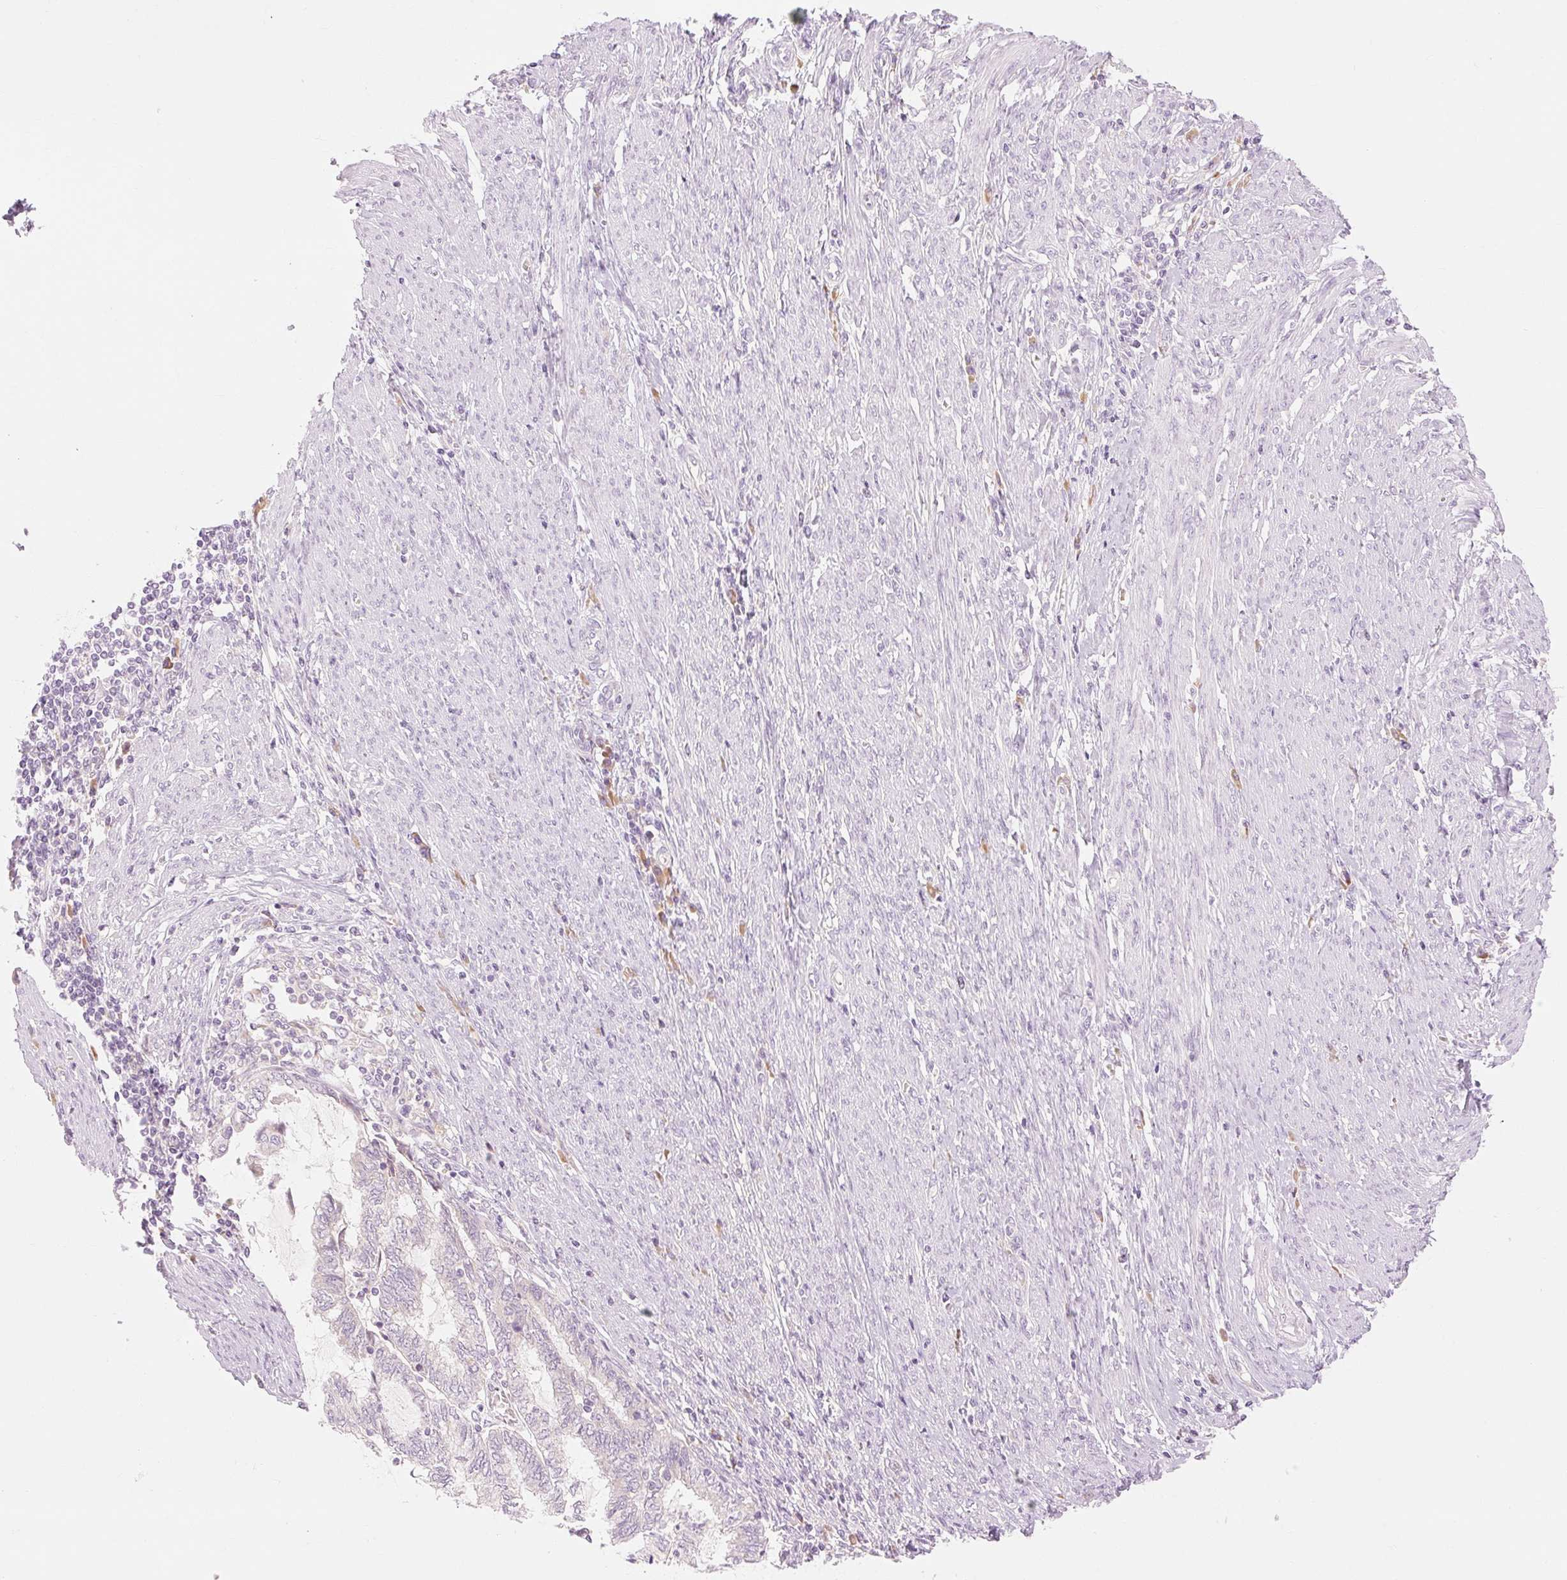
{"staining": {"intensity": "negative", "quantity": "none", "location": "none"}, "tissue": "endometrial cancer", "cell_type": "Tumor cells", "image_type": "cancer", "snomed": [{"axis": "morphology", "description": "Adenocarcinoma, NOS"}, {"axis": "topography", "description": "Uterus"}, {"axis": "topography", "description": "Endometrium"}], "caption": "Immunohistochemistry of human endometrial adenocarcinoma demonstrates no positivity in tumor cells.", "gene": "MYO1D", "patient": {"sex": "female", "age": 70}}